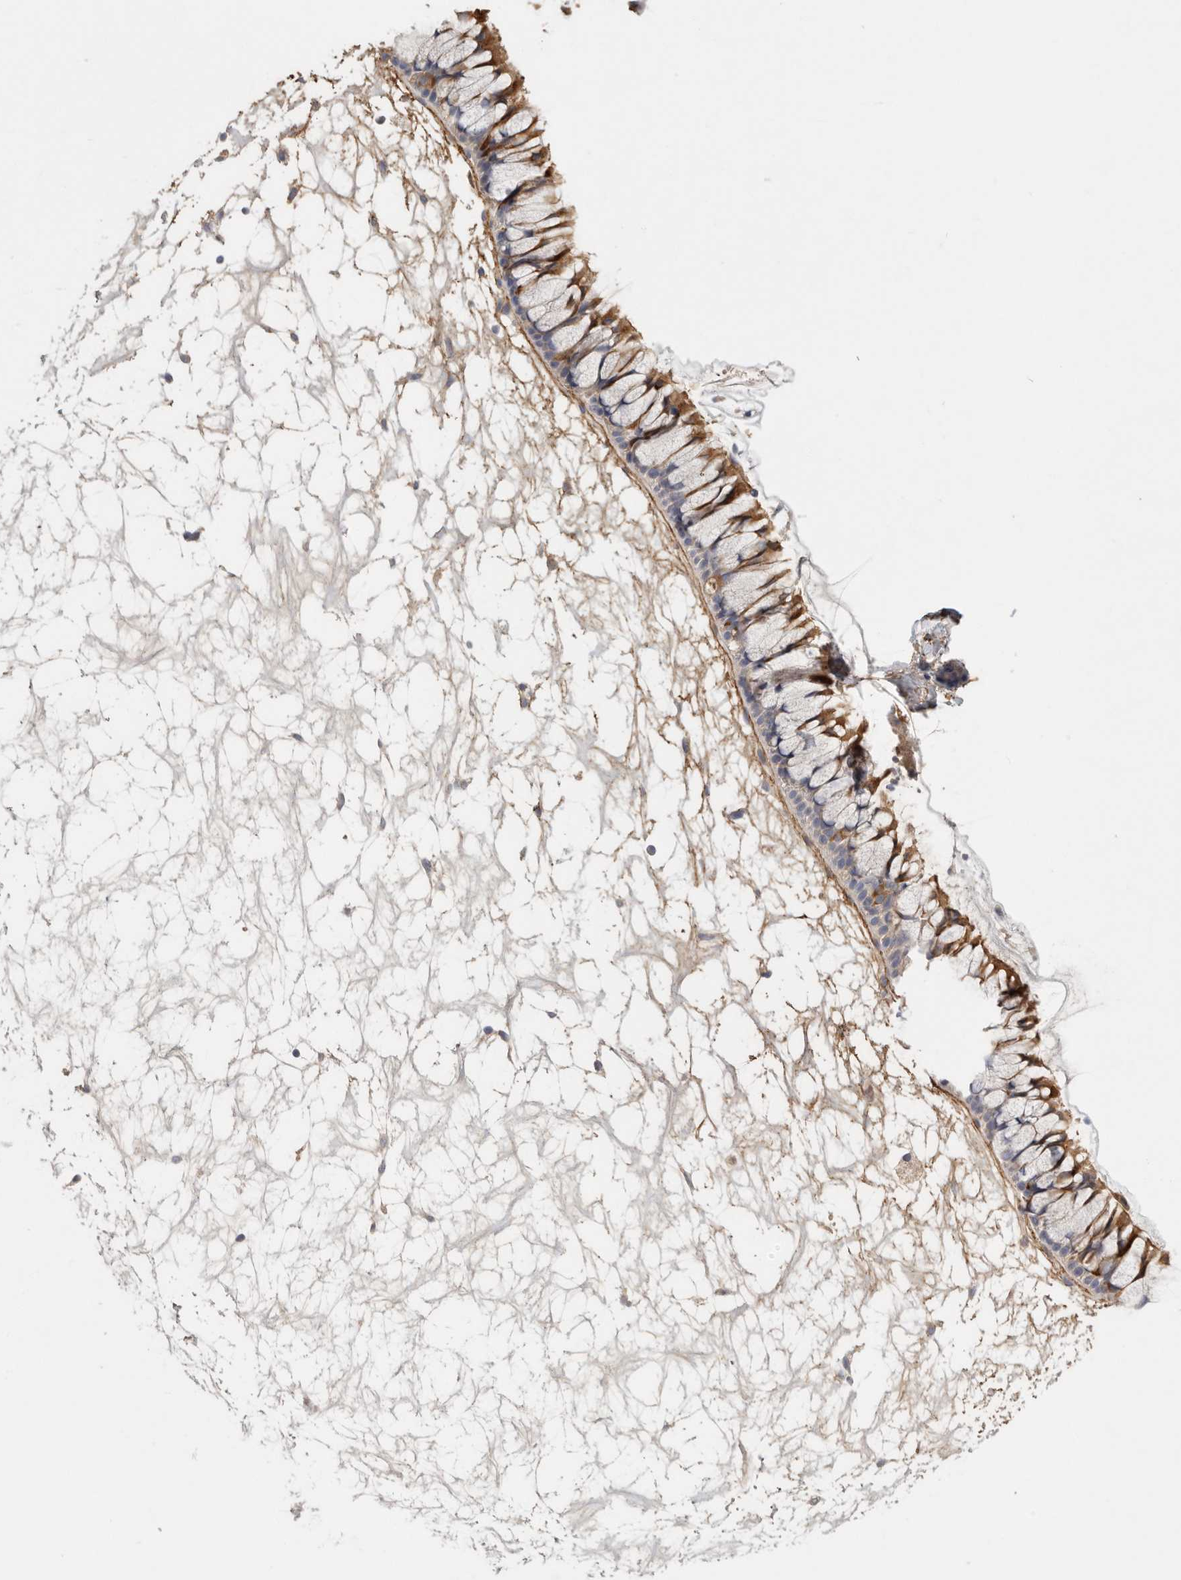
{"staining": {"intensity": "strong", "quantity": "25%-75%", "location": "cytoplasmic/membranous"}, "tissue": "nasopharynx", "cell_type": "Respiratory epithelial cells", "image_type": "normal", "snomed": [{"axis": "morphology", "description": "Normal tissue, NOS"}, {"axis": "topography", "description": "Nasopharynx"}], "caption": "A micrograph of nasopharynx stained for a protein displays strong cytoplasmic/membranous brown staining in respiratory epithelial cells. The staining was performed using DAB, with brown indicating positive protein expression. Nuclei are stained blue with hematoxylin.", "gene": "CFAP298", "patient": {"sex": "male", "age": 64}}